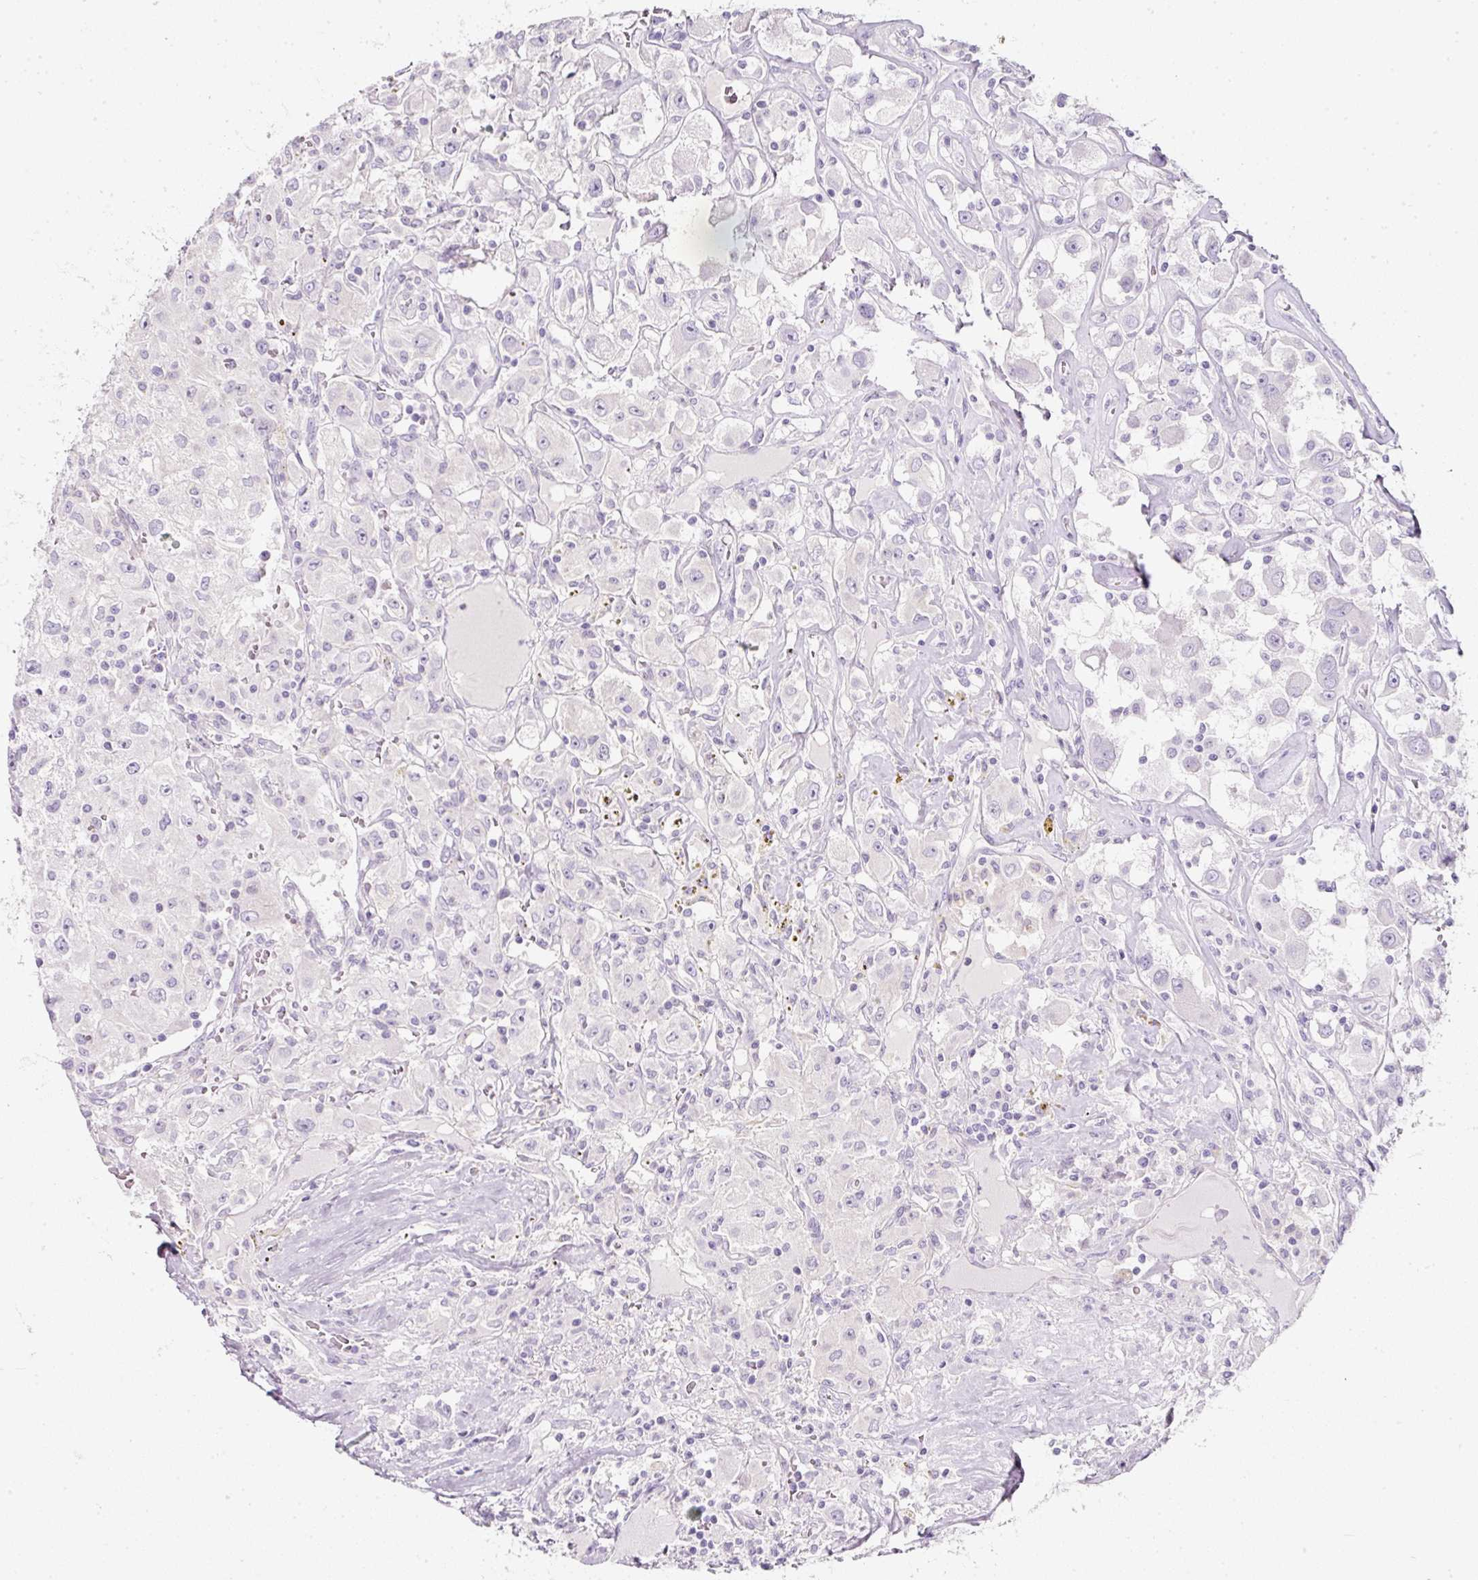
{"staining": {"intensity": "negative", "quantity": "none", "location": "none"}, "tissue": "renal cancer", "cell_type": "Tumor cells", "image_type": "cancer", "snomed": [{"axis": "morphology", "description": "Adenocarcinoma, NOS"}, {"axis": "topography", "description": "Kidney"}], "caption": "Immunohistochemical staining of human renal cancer (adenocarcinoma) displays no significant expression in tumor cells.", "gene": "SLC2A2", "patient": {"sex": "female", "age": 67}}